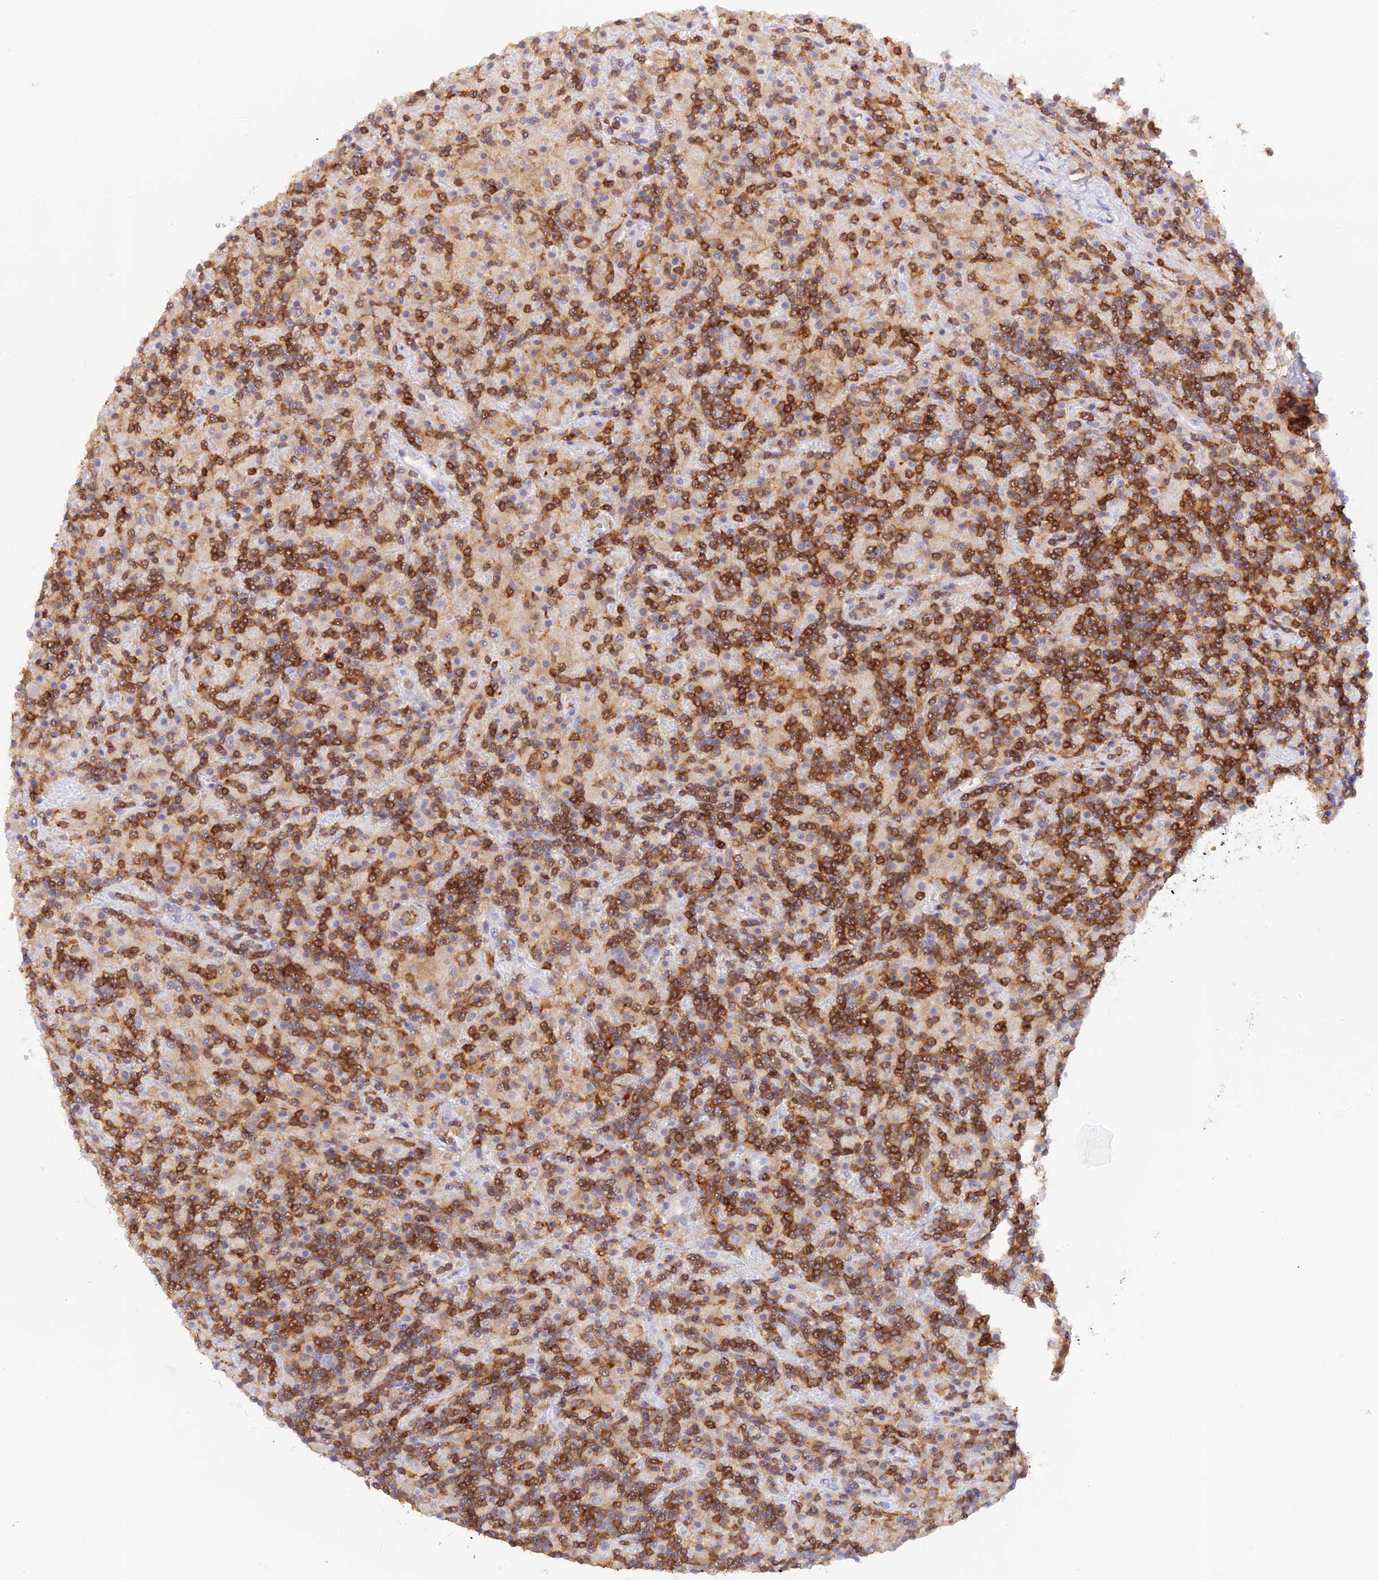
{"staining": {"intensity": "negative", "quantity": "none", "location": "none"}, "tissue": "lymphoma", "cell_type": "Tumor cells", "image_type": "cancer", "snomed": [{"axis": "morphology", "description": "Hodgkin's disease, NOS"}, {"axis": "topography", "description": "Lymph node"}], "caption": "Tumor cells show no significant protein staining in Hodgkin's disease.", "gene": "DENND1C", "patient": {"sex": "male", "age": 70}}